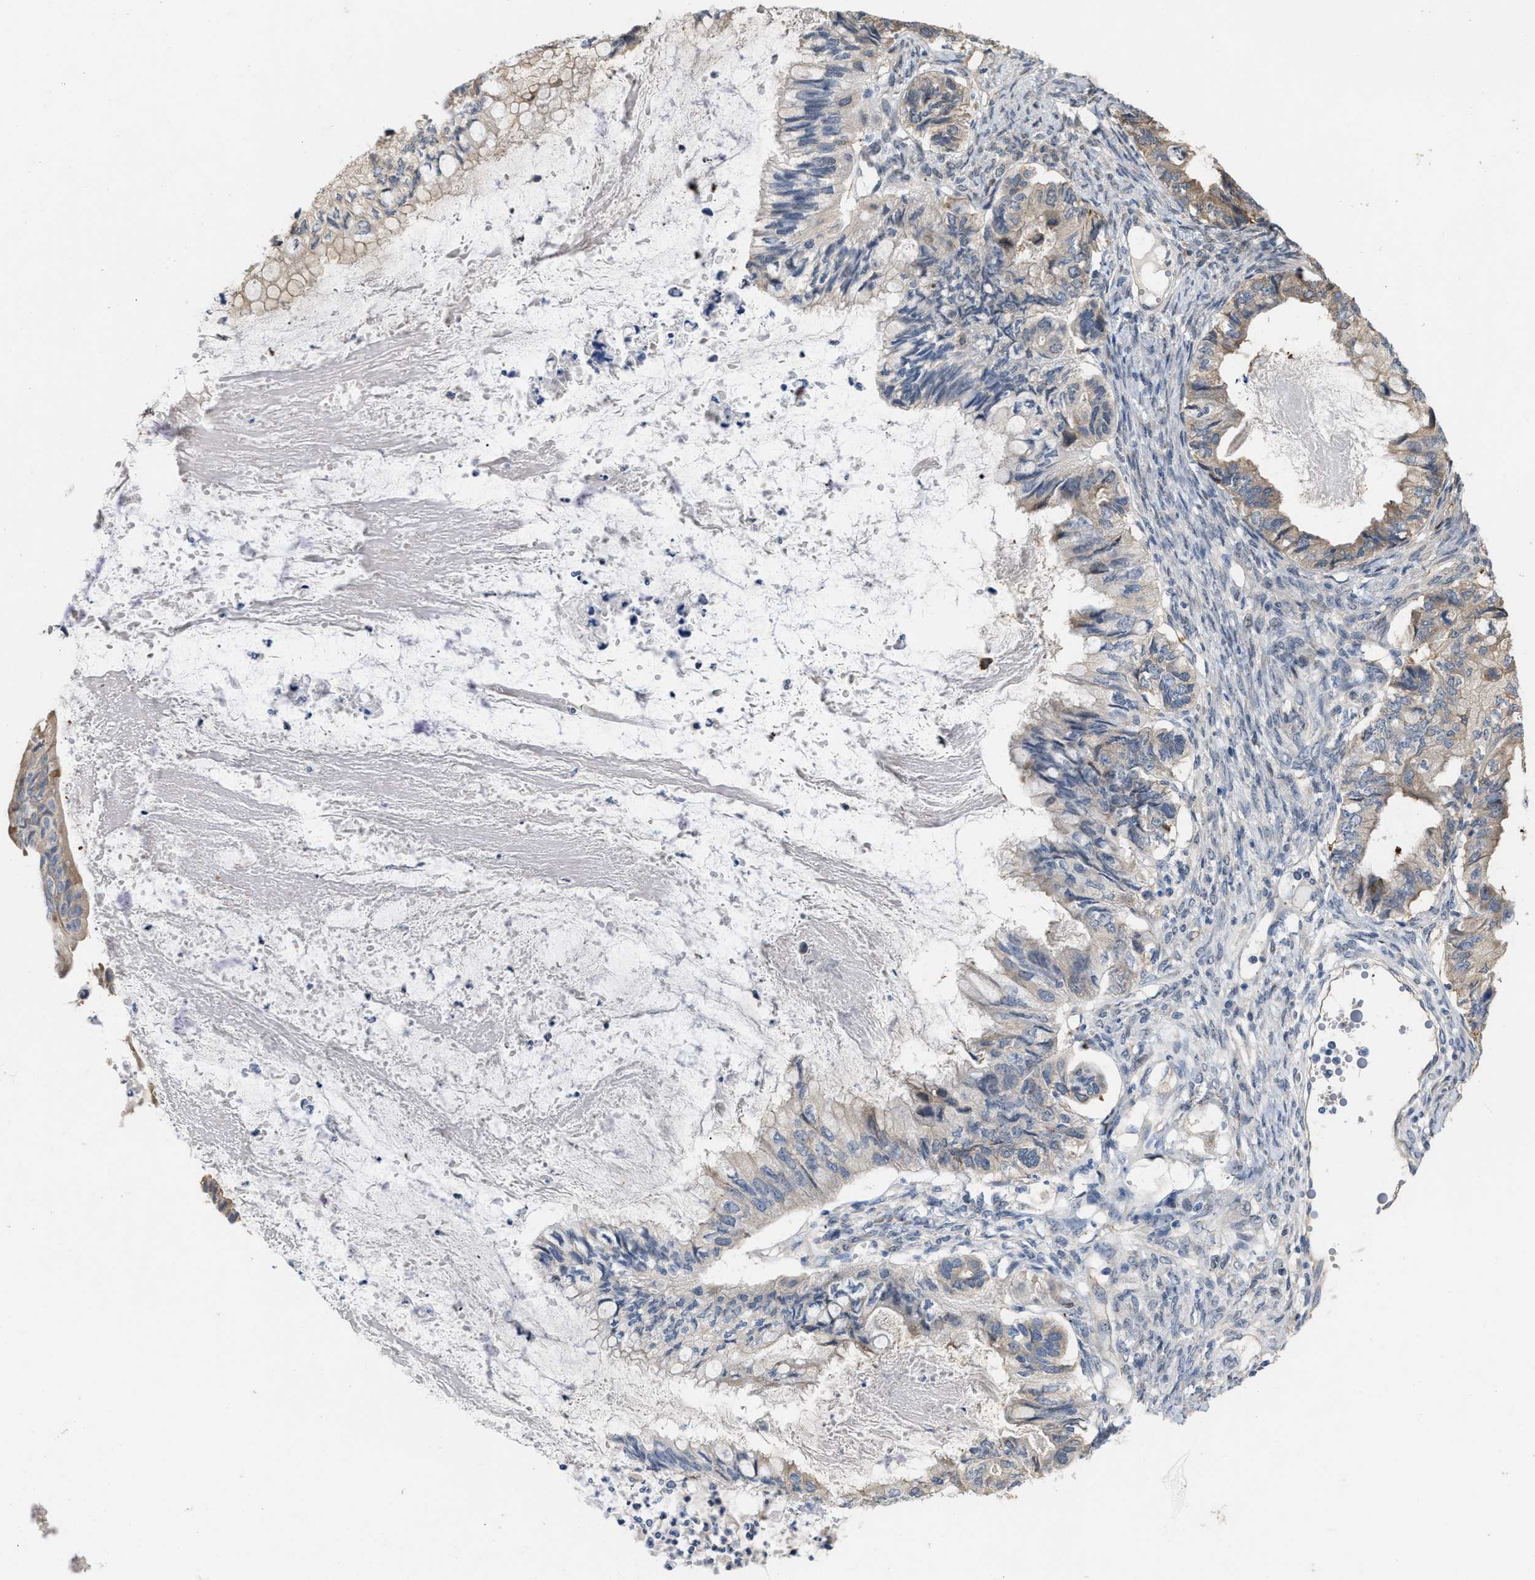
{"staining": {"intensity": "moderate", "quantity": "<25%", "location": "cytoplasmic/membranous"}, "tissue": "ovarian cancer", "cell_type": "Tumor cells", "image_type": "cancer", "snomed": [{"axis": "morphology", "description": "Cystadenocarcinoma, mucinous, NOS"}, {"axis": "topography", "description": "Ovary"}], "caption": "Immunohistochemistry image of ovarian cancer (mucinous cystadenocarcinoma) stained for a protein (brown), which exhibits low levels of moderate cytoplasmic/membranous expression in approximately <25% of tumor cells.", "gene": "CSNK1A1", "patient": {"sex": "female", "age": 80}}